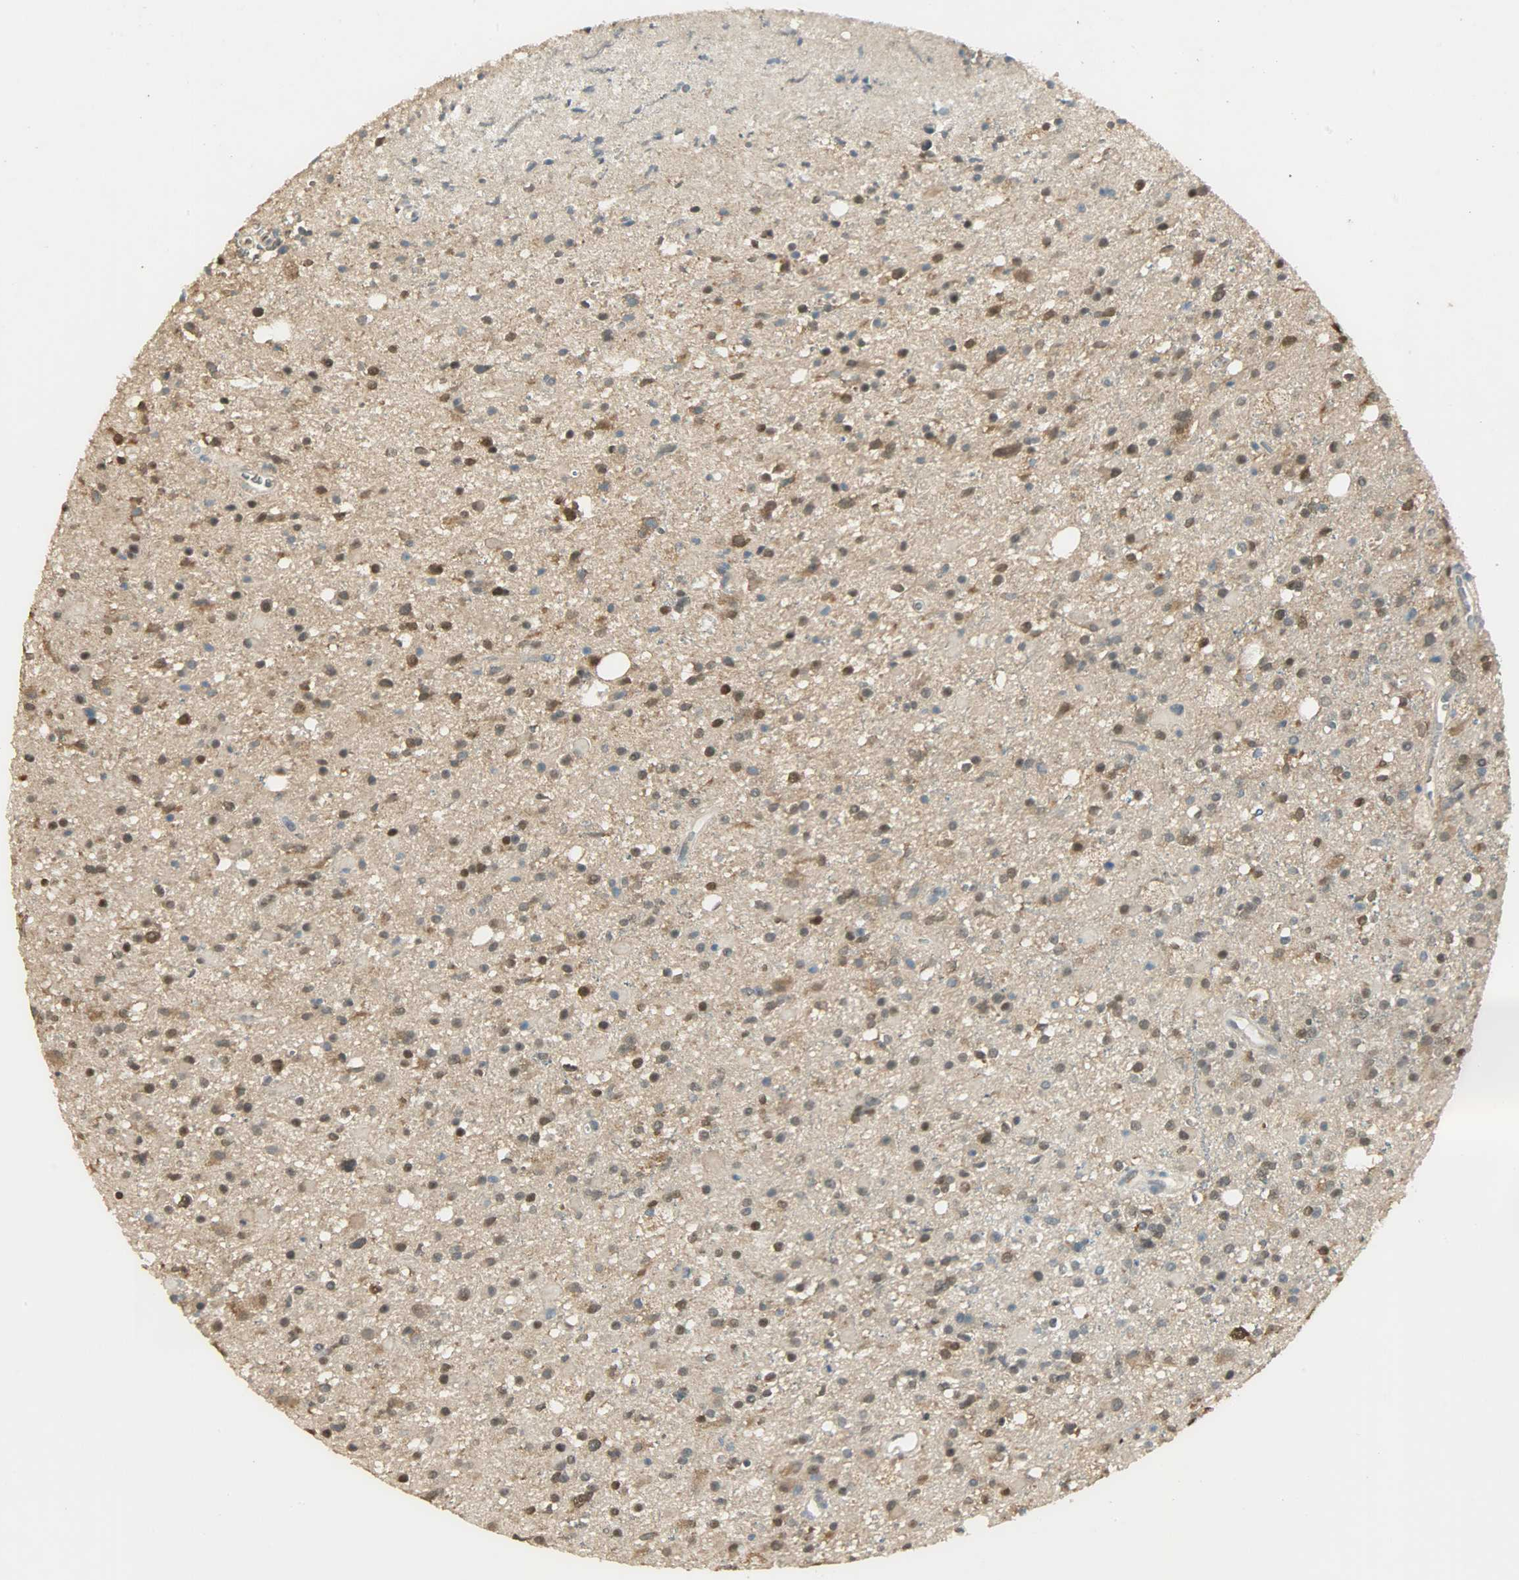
{"staining": {"intensity": "strong", "quantity": ">75%", "location": "nuclear"}, "tissue": "glioma", "cell_type": "Tumor cells", "image_type": "cancer", "snomed": [{"axis": "morphology", "description": "Glioma, malignant, High grade"}, {"axis": "topography", "description": "Brain"}], "caption": "Glioma stained with a protein marker demonstrates strong staining in tumor cells.", "gene": "PRMT5", "patient": {"sex": "male", "age": 33}}